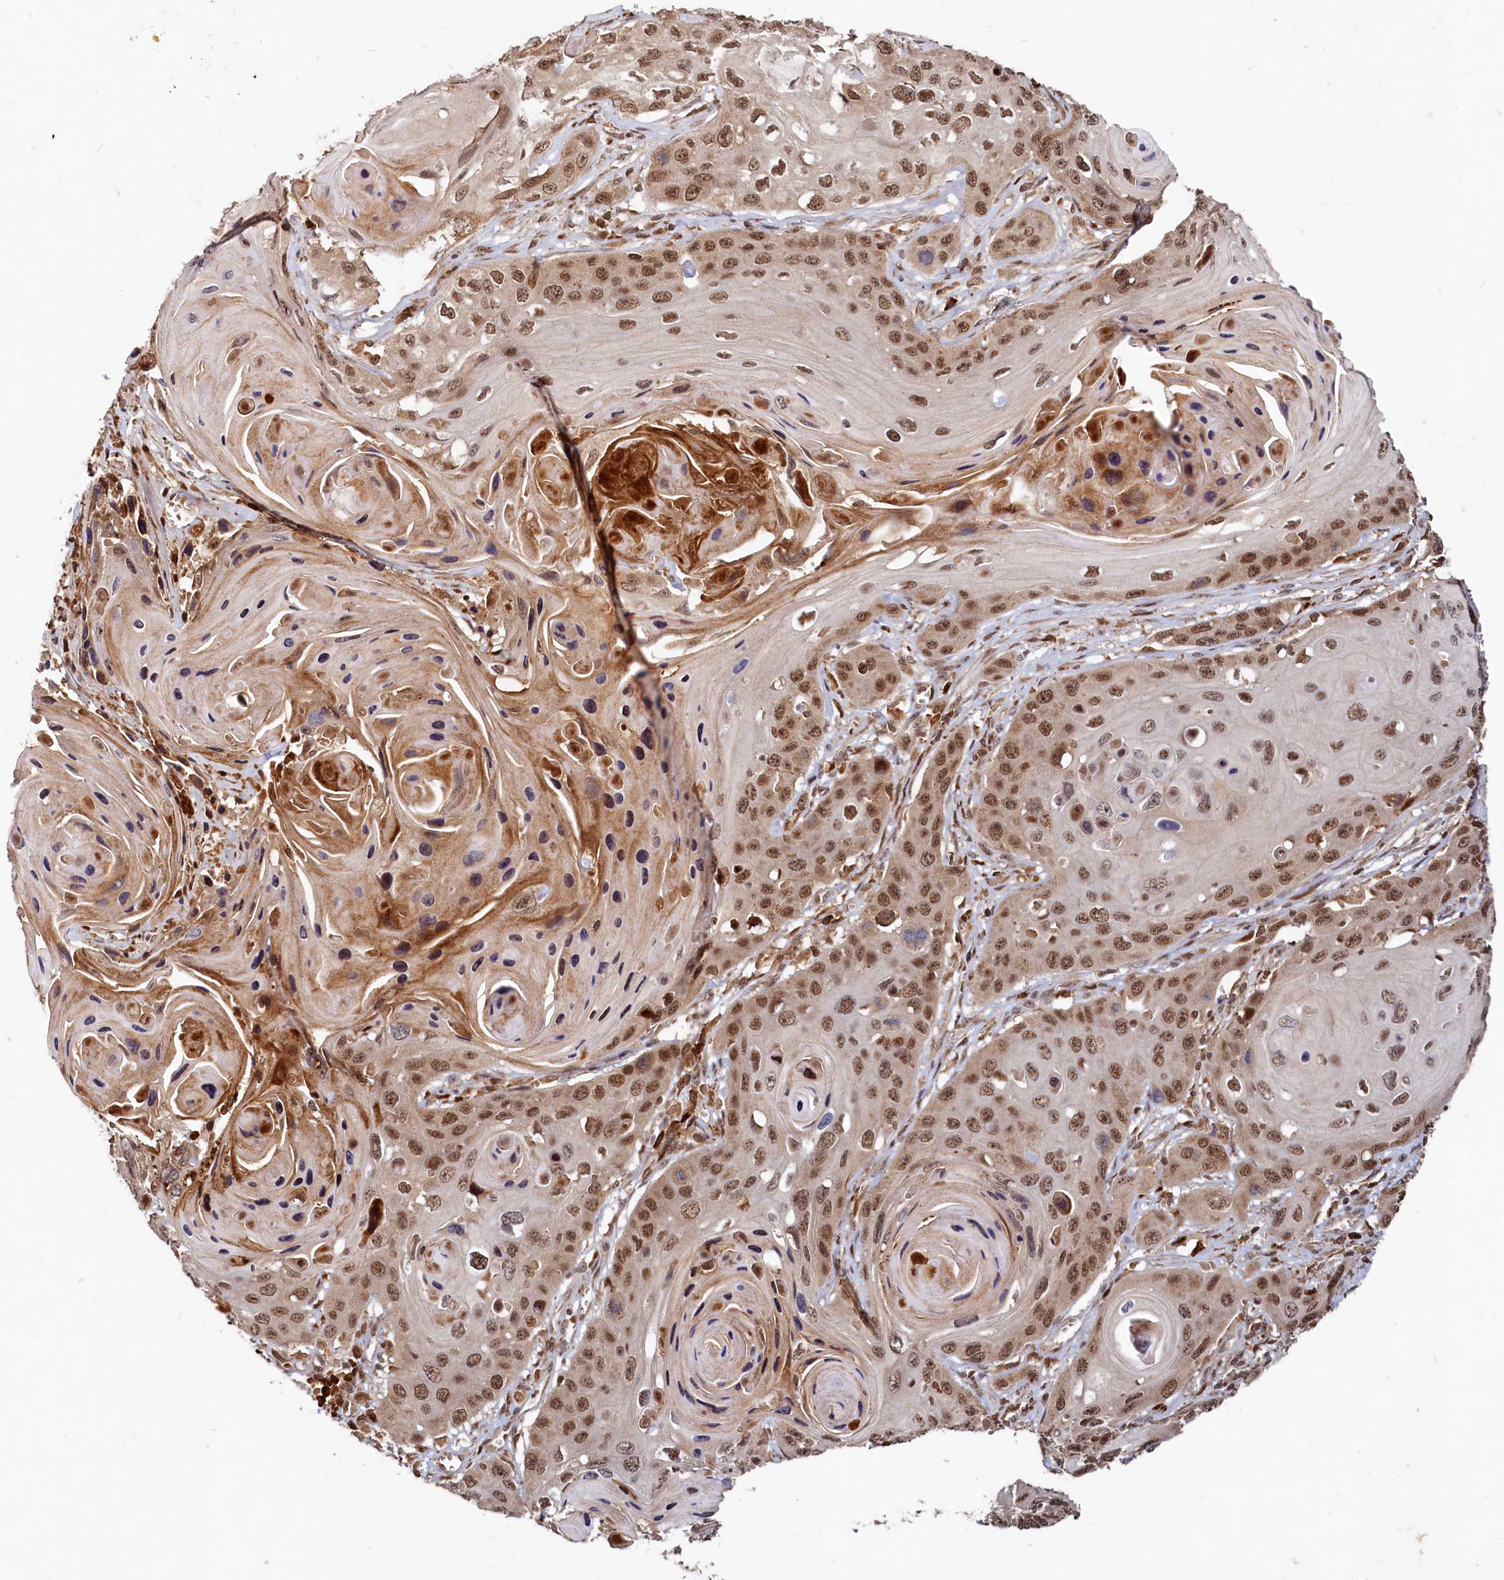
{"staining": {"intensity": "moderate", "quantity": ">75%", "location": "nuclear"}, "tissue": "skin cancer", "cell_type": "Tumor cells", "image_type": "cancer", "snomed": [{"axis": "morphology", "description": "Squamous cell carcinoma, NOS"}, {"axis": "topography", "description": "Skin"}], "caption": "Immunohistochemical staining of human squamous cell carcinoma (skin) reveals moderate nuclear protein staining in approximately >75% of tumor cells.", "gene": "TRAPPC4", "patient": {"sex": "male", "age": 55}}